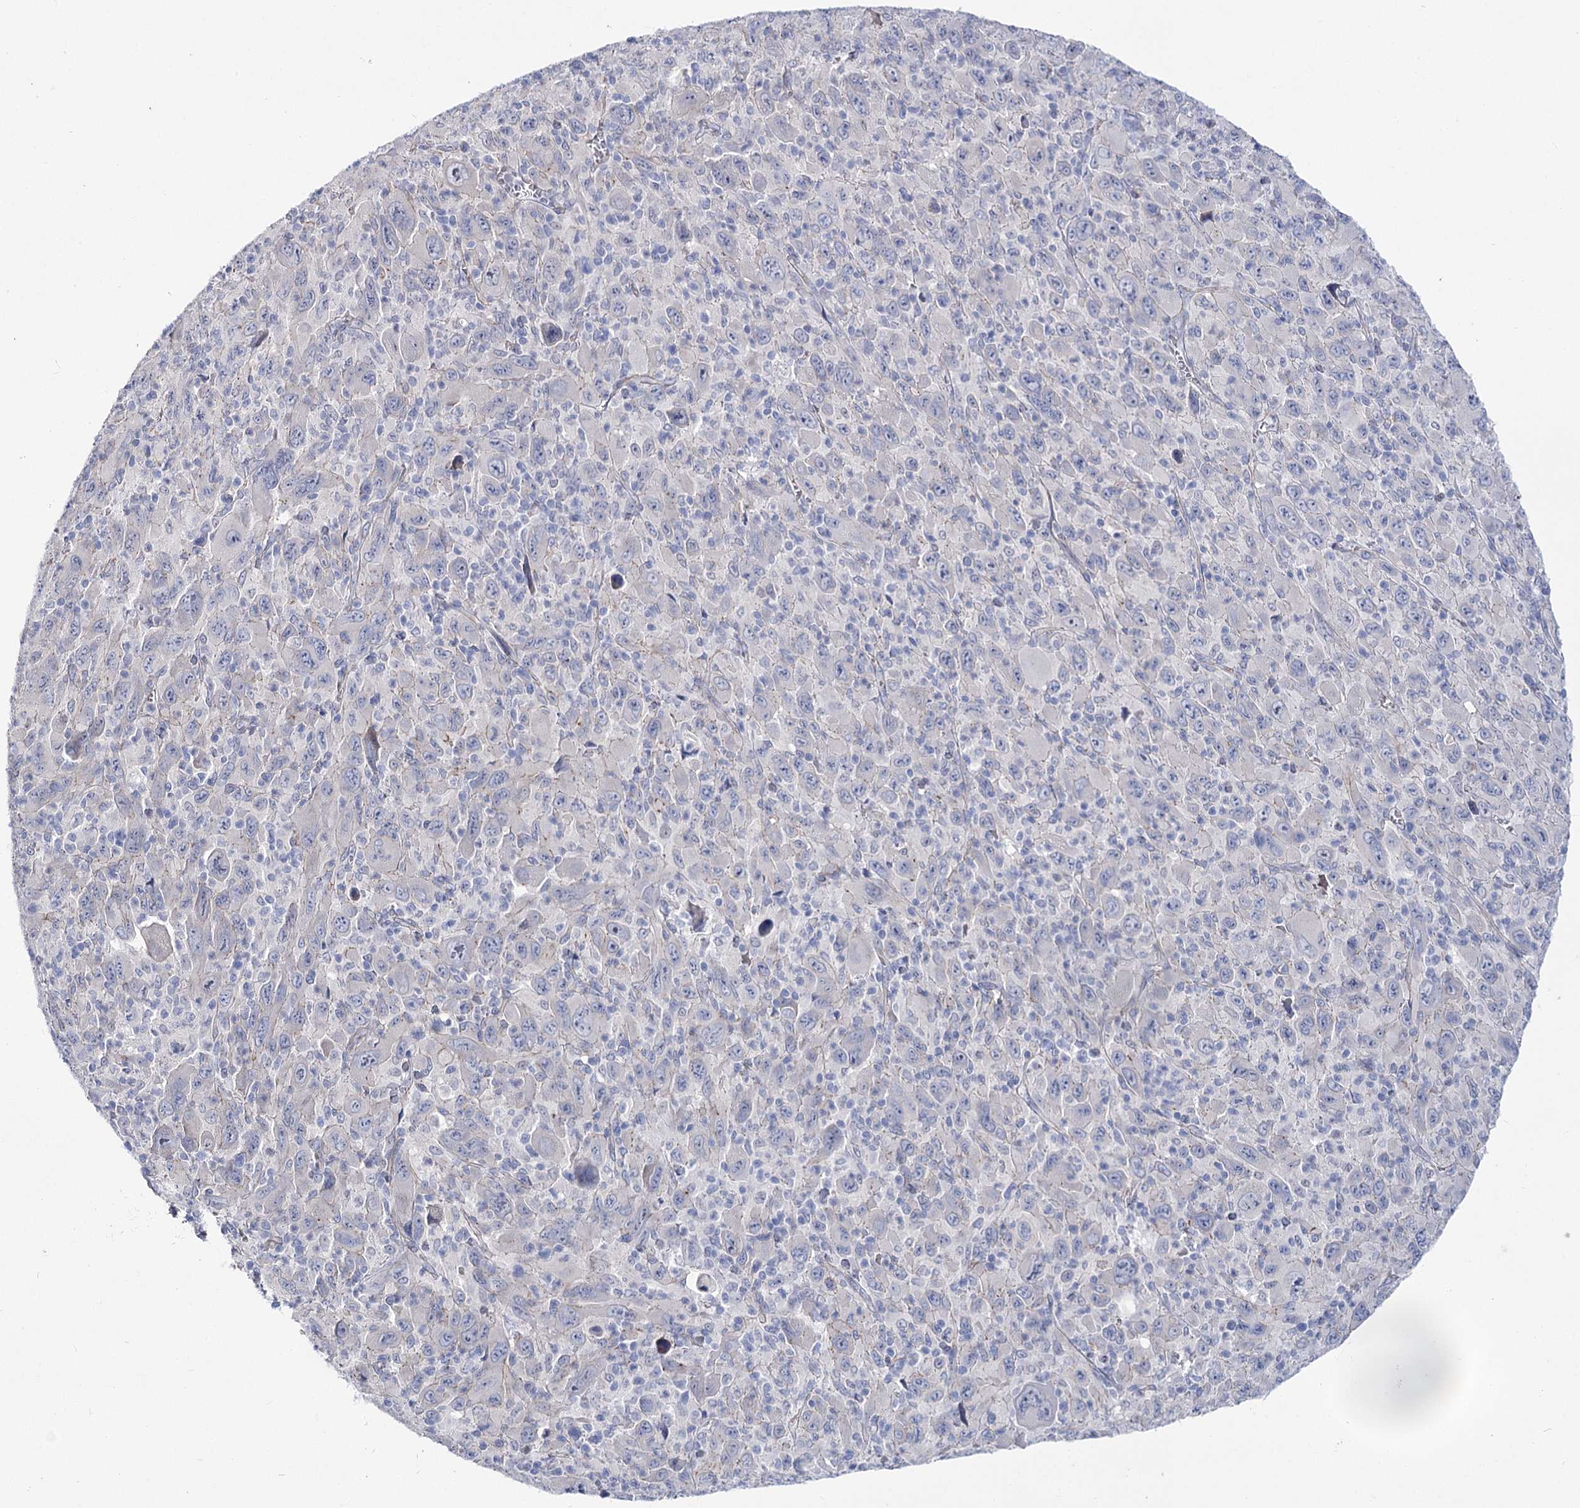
{"staining": {"intensity": "negative", "quantity": "none", "location": "none"}, "tissue": "melanoma", "cell_type": "Tumor cells", "image_type": "cancer", "snomed": [{"axis": "morphology", "description": "Malignant melanoma, Metastatic site"}, {"axis": "topography", "description": "Skin"}], "caption": "An image of human malignant melanoma (metastatic site) is negative for staining in tumor cells.", "gene": "NRAP", "patient": {"sex": "female", "age": 56}}